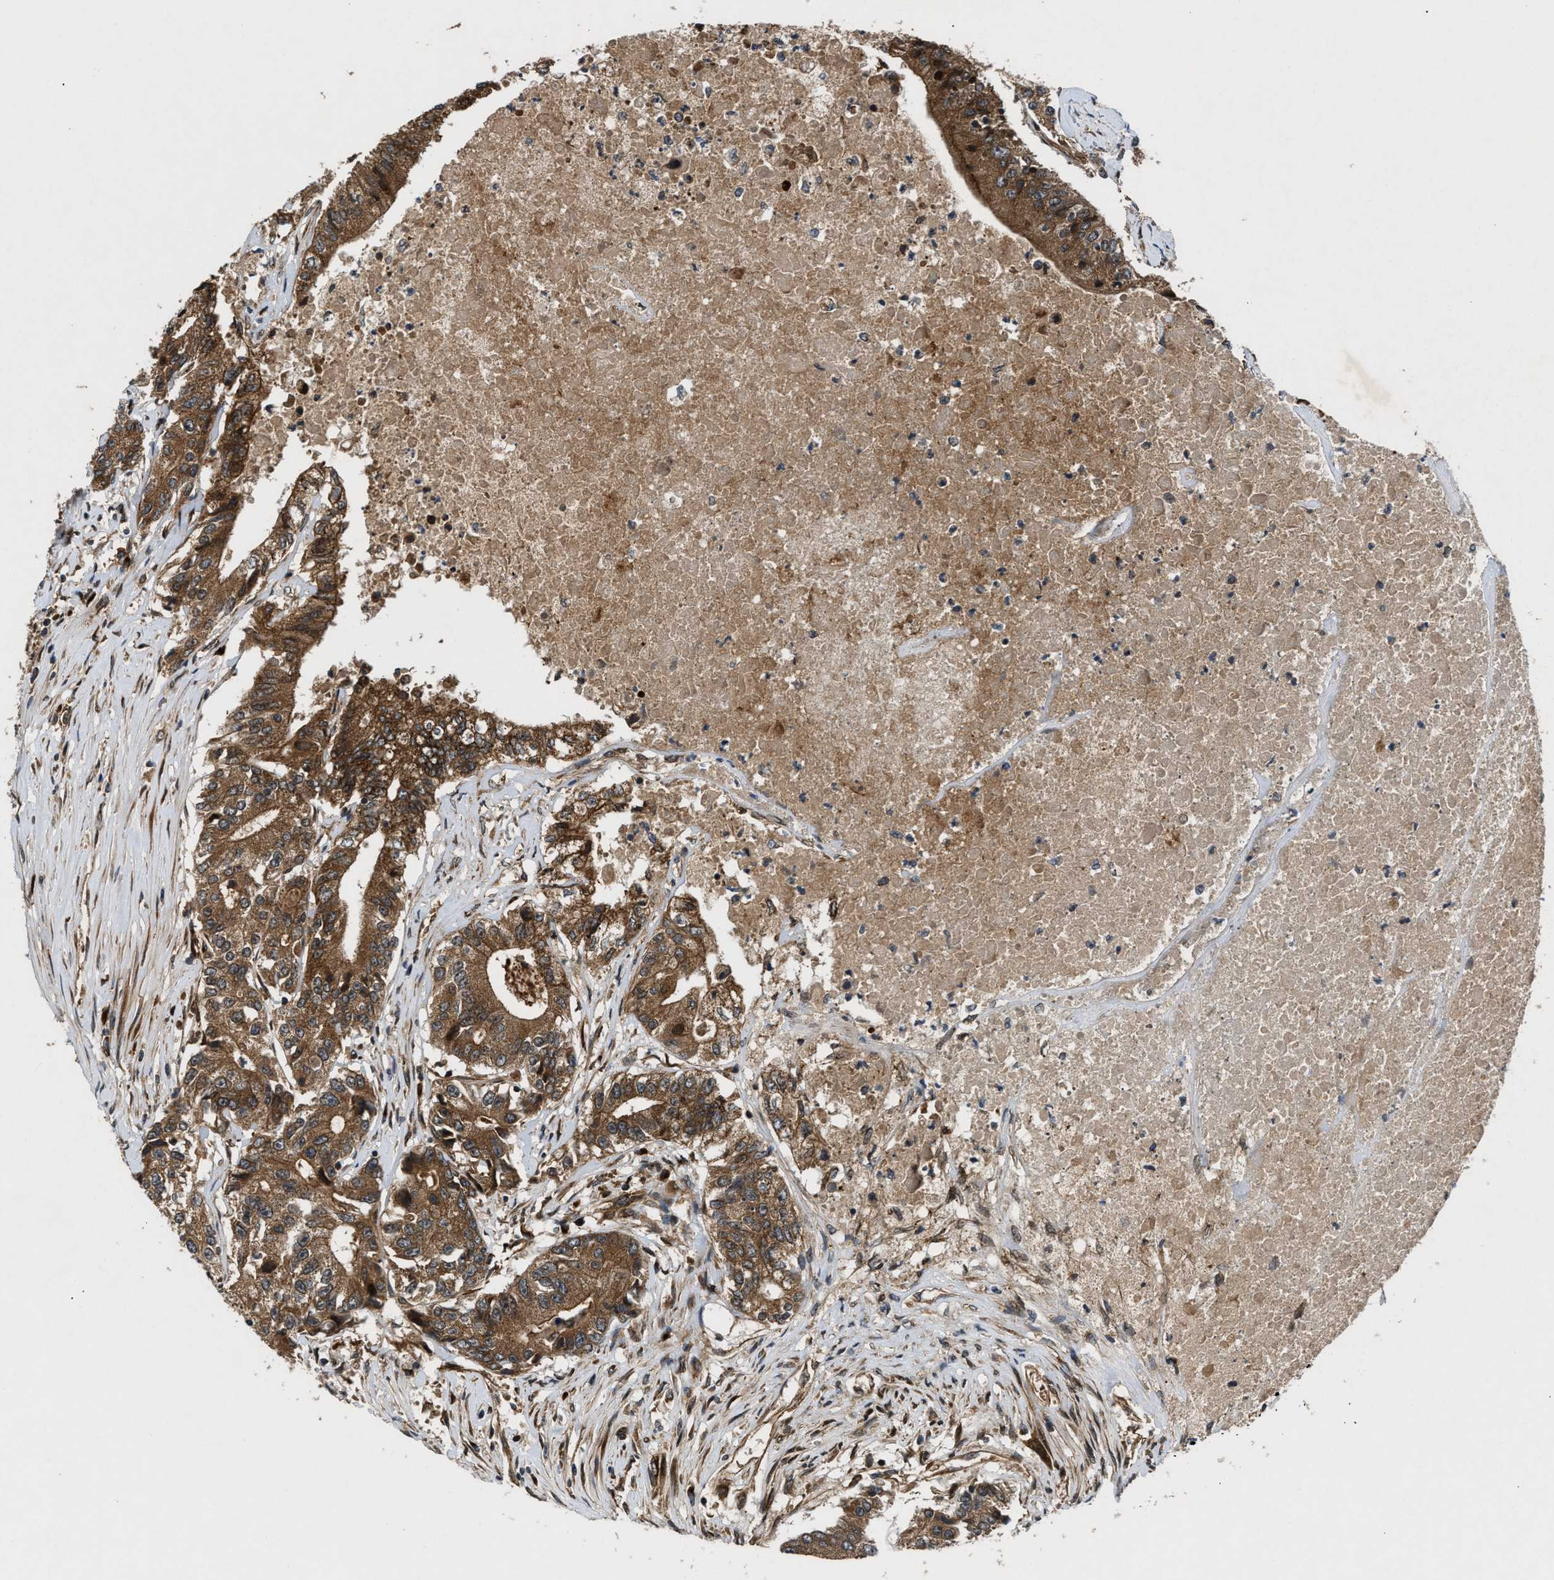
{"staining": {"intensity": "moderate", "quantity": ">75%", "location": "cytoplasmic/membranous"}, "tissue": "colorectal cancer", "cell_type": "Tumor cells", "image_type": "cancer", "snomed": [{"axis": "morphology", "description": "Adenocarcinoma, NOS"}, {"axis": "topography", "description": "Colon"}], "caption": "A histopathology image of colorectal cancer (adenocarcinoma) stained for a protein displays moderate cytoplasmic/membranous brown staining in tumor cells.", "gene": "PNPLA8", "patient": {"sex": "female", "age": 77}}